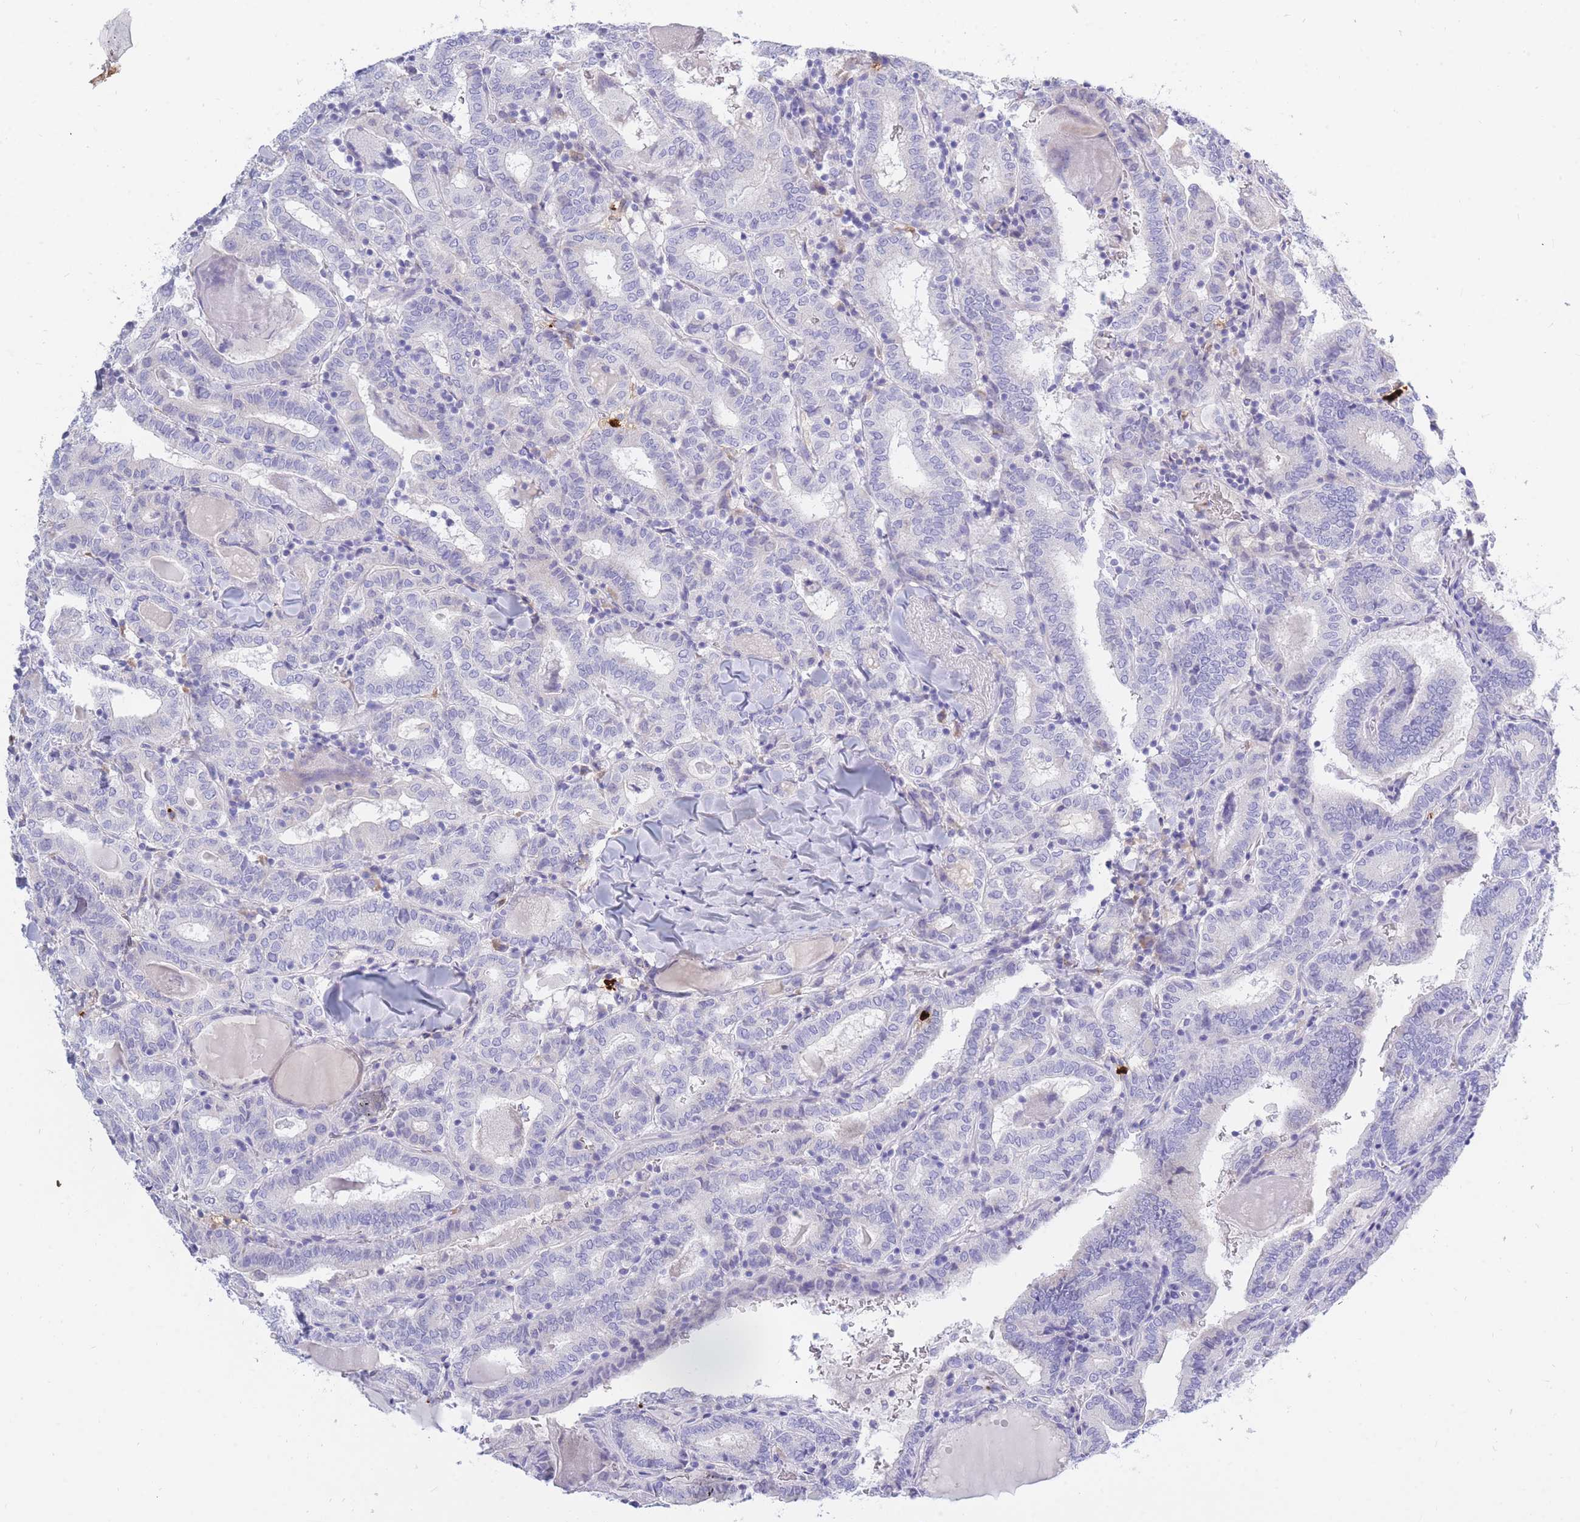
{"staining": {"intensity": "negative", "quantity": "none", "location": "none"}, "tissue": "thyroid cancer", "cell_type": "Tumor cells", "image_type": "cancer", "snomed": [{"axis": "morphology", "description": "Papillary adenocarcinoma, NOS"}, {"axis": "topography", "description": "Thyroid gland"}], "caption": "Human papillary adenocarcinoma (thyroid) stained for a protein using immunohistochemistry exhibits no positivity in tumor cells.", "gene": "TPSD1", "patient": {"sex": "female", "age": 72}}